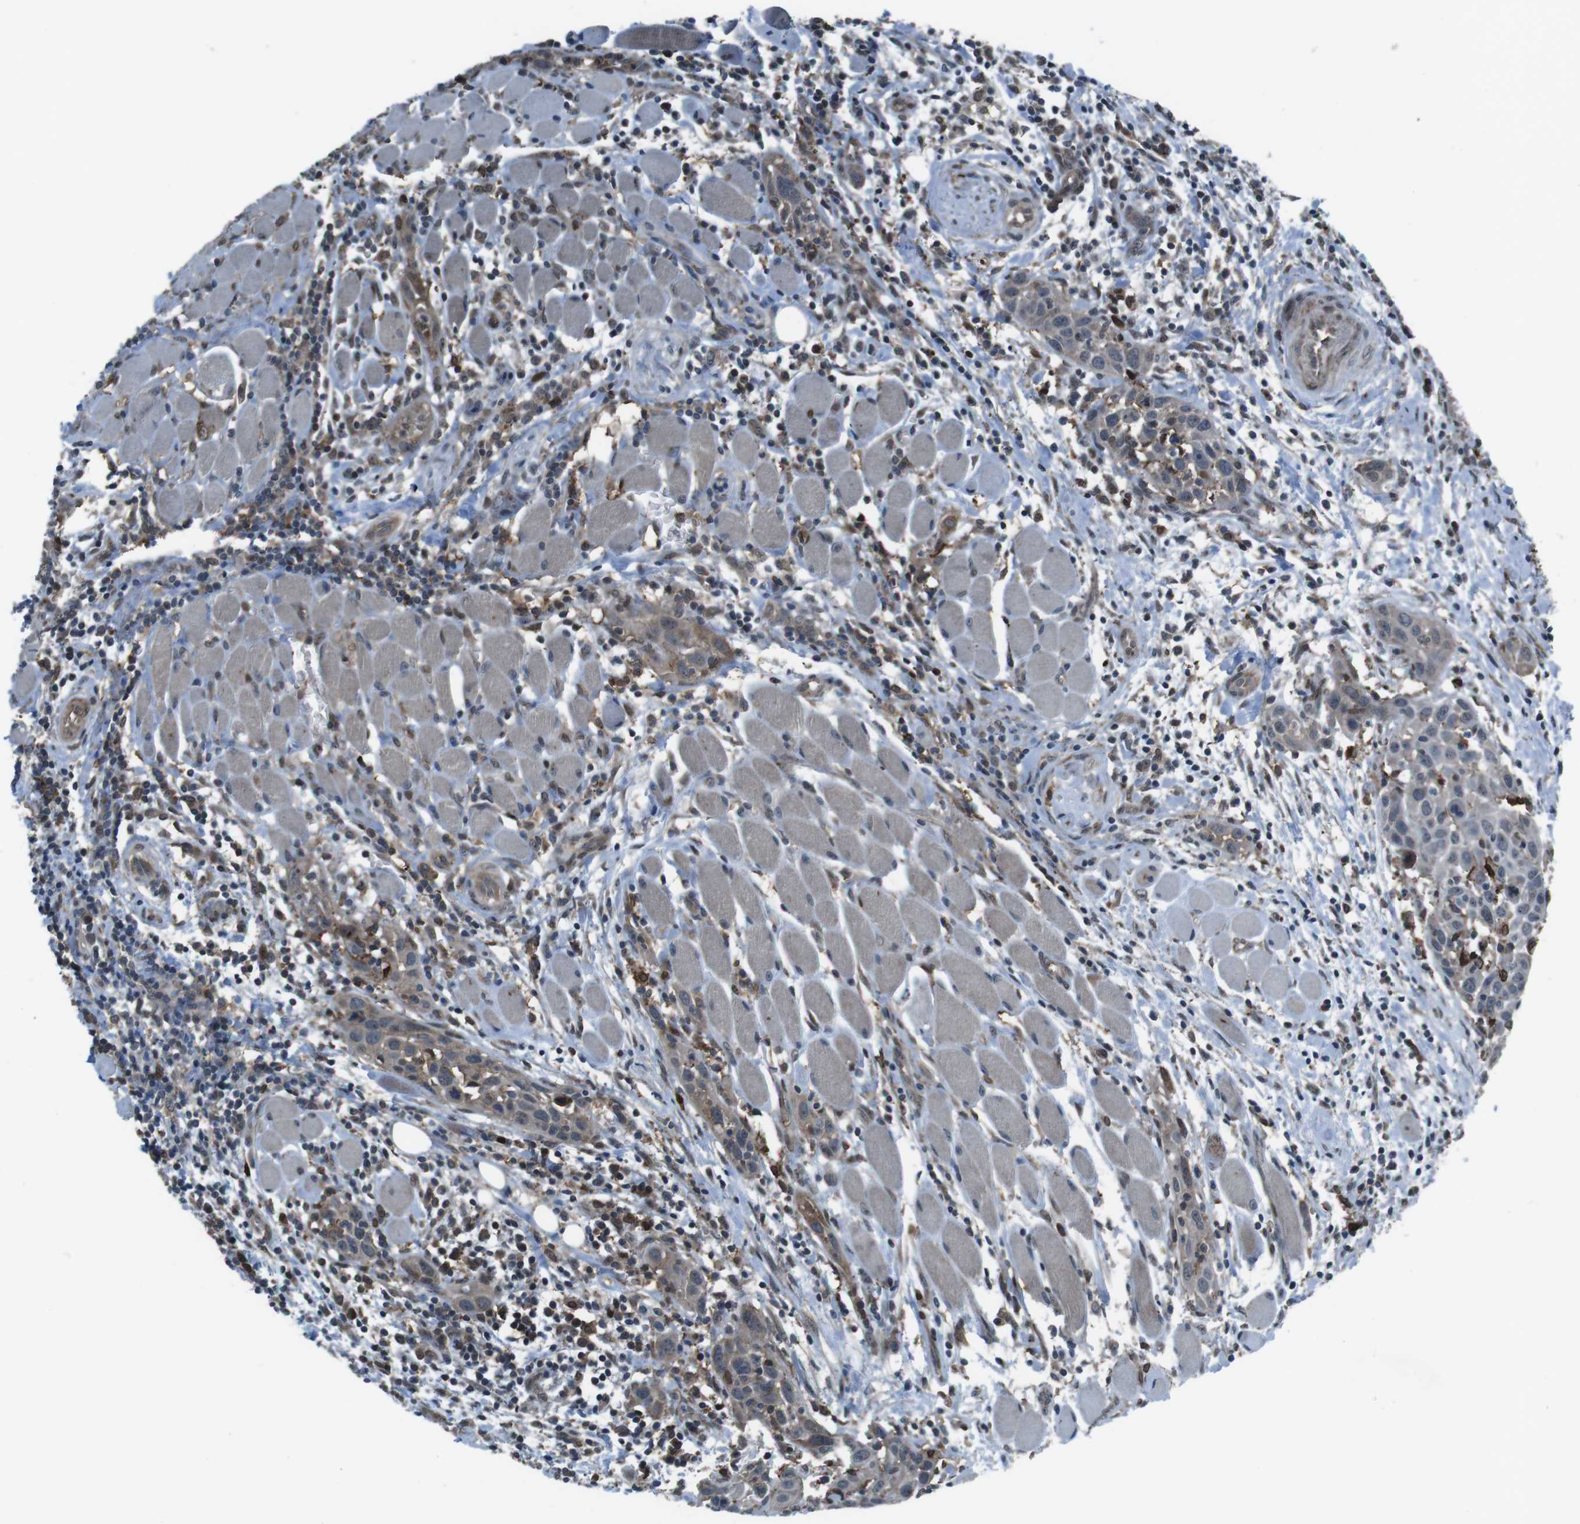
{"staining": {"intensity": "moderate", "quantity": ">75%", "location": "cytoplasmic/membranous"}, "tissue": "head and neck cancer", "cell_type": "Tumor cells", "image_type": "cancer", "snomed": [{"axis": "morphology", "description": "Squamous cell carcinoma, NOS"}, {"axis": "topography", "description": "Oral tissue"}, {"axis": "topography", "description": "Head-Neck"}], "caption": "Immunohistochemical staining of human head and neck cancer (squamous cell carcinoma) exhibits medium levels of moderate cytoplasmic/membranous protein staining in about >75% of tumor cells.", "gene": "GDF10", "patient": {"sex": "female", "age": 50}}